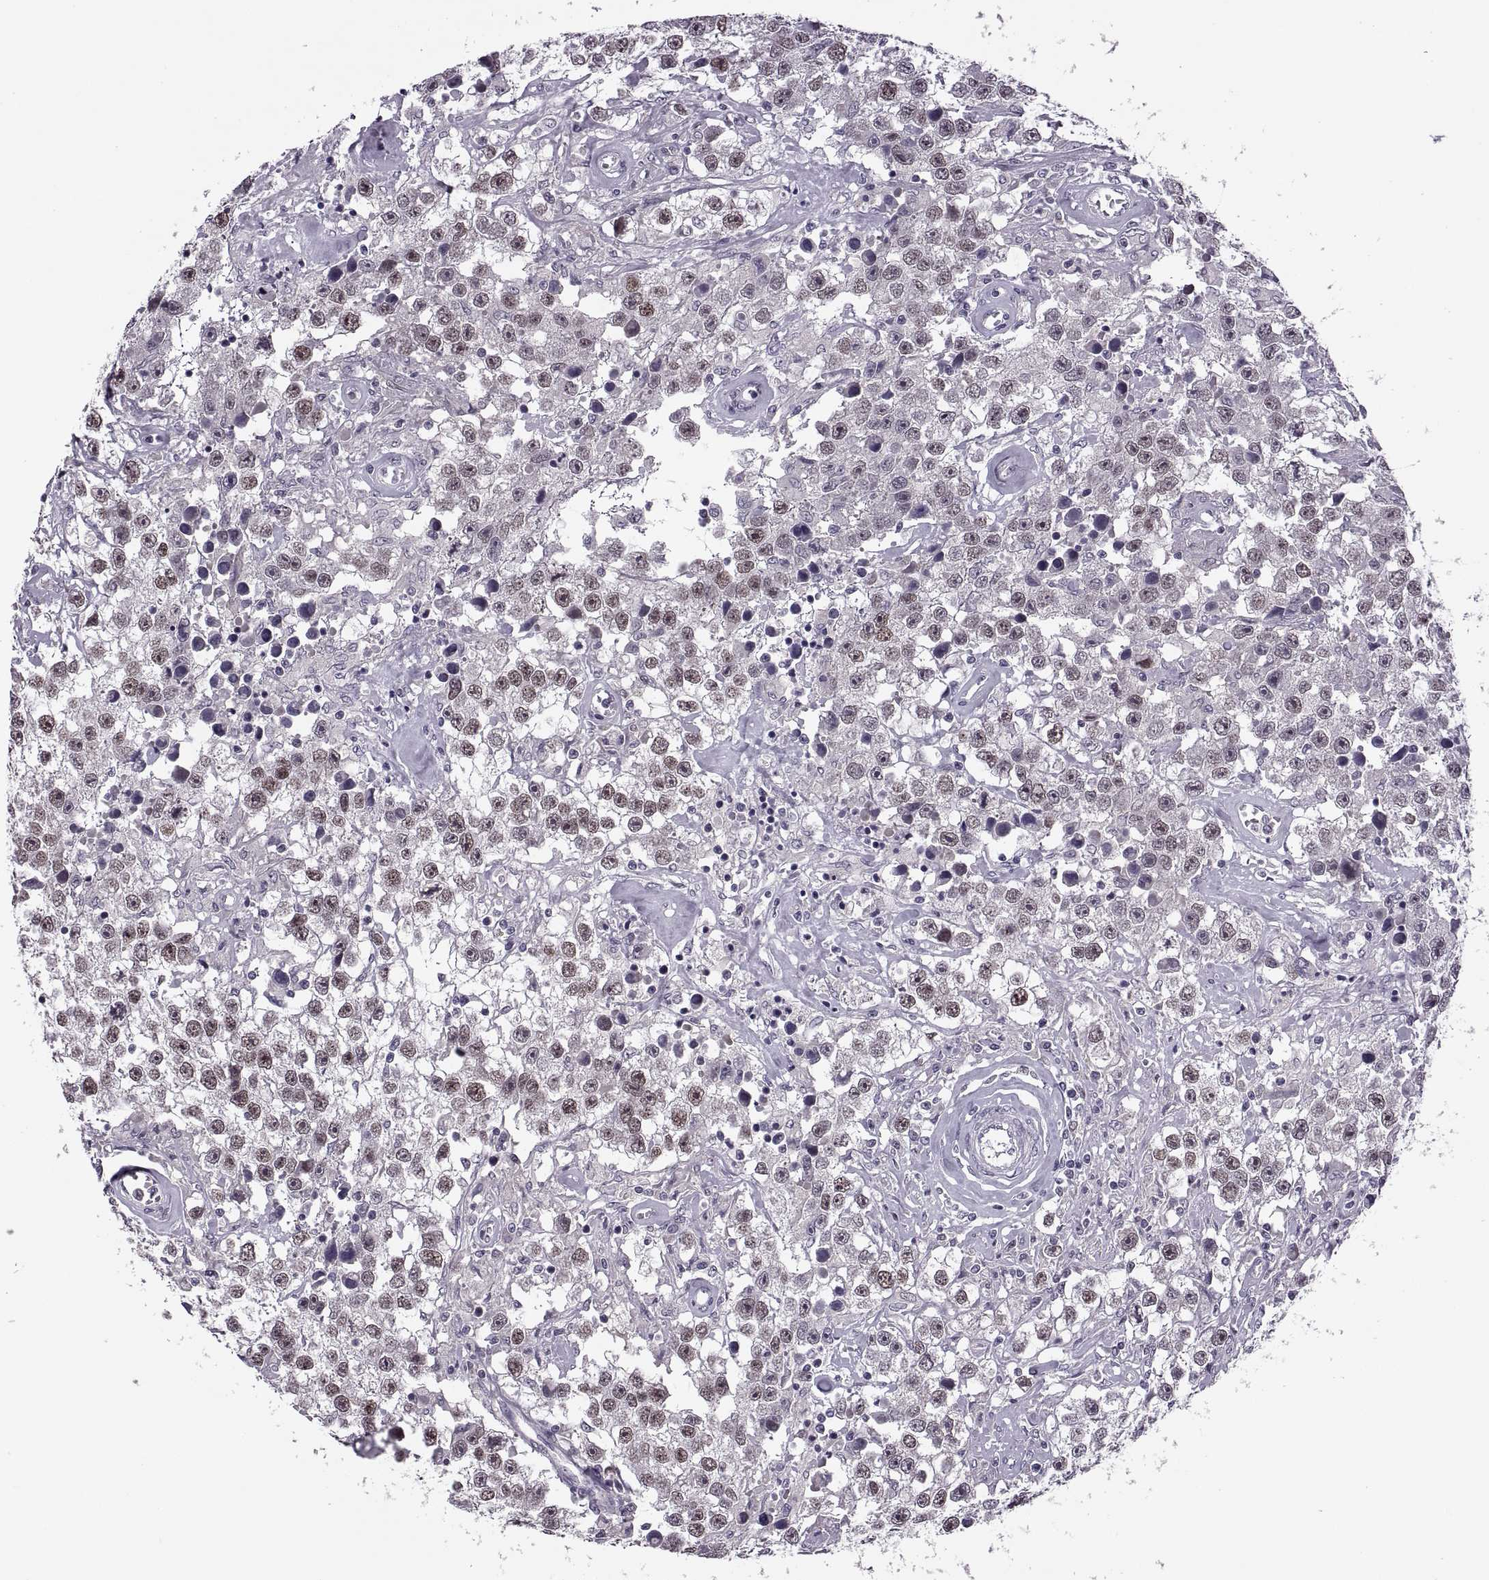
{"staining": {"intensity": "weak", "quantity": "<25%", "location": "nuclear"}, "tissue": "testis cancer", "cell_type": "Tumor cells", "image_type": "cancer", "snomed": [{"axis": "morphology", "description": "Seminoma, NOS"}, {"axis": "topography", "description": "Testis"}], "caption": "DAB immunohistochemical staining of testis seminoma exhibits no significant expression in tumor cells. Brightfield microscopy of IHC stained with DAB (3,3'-diaminobenzidine) (brown) and hematoxylin (blue), captured at high magnification.", "gene": "CACNA1F", "patient": {"sex": "male", "age": 43}}